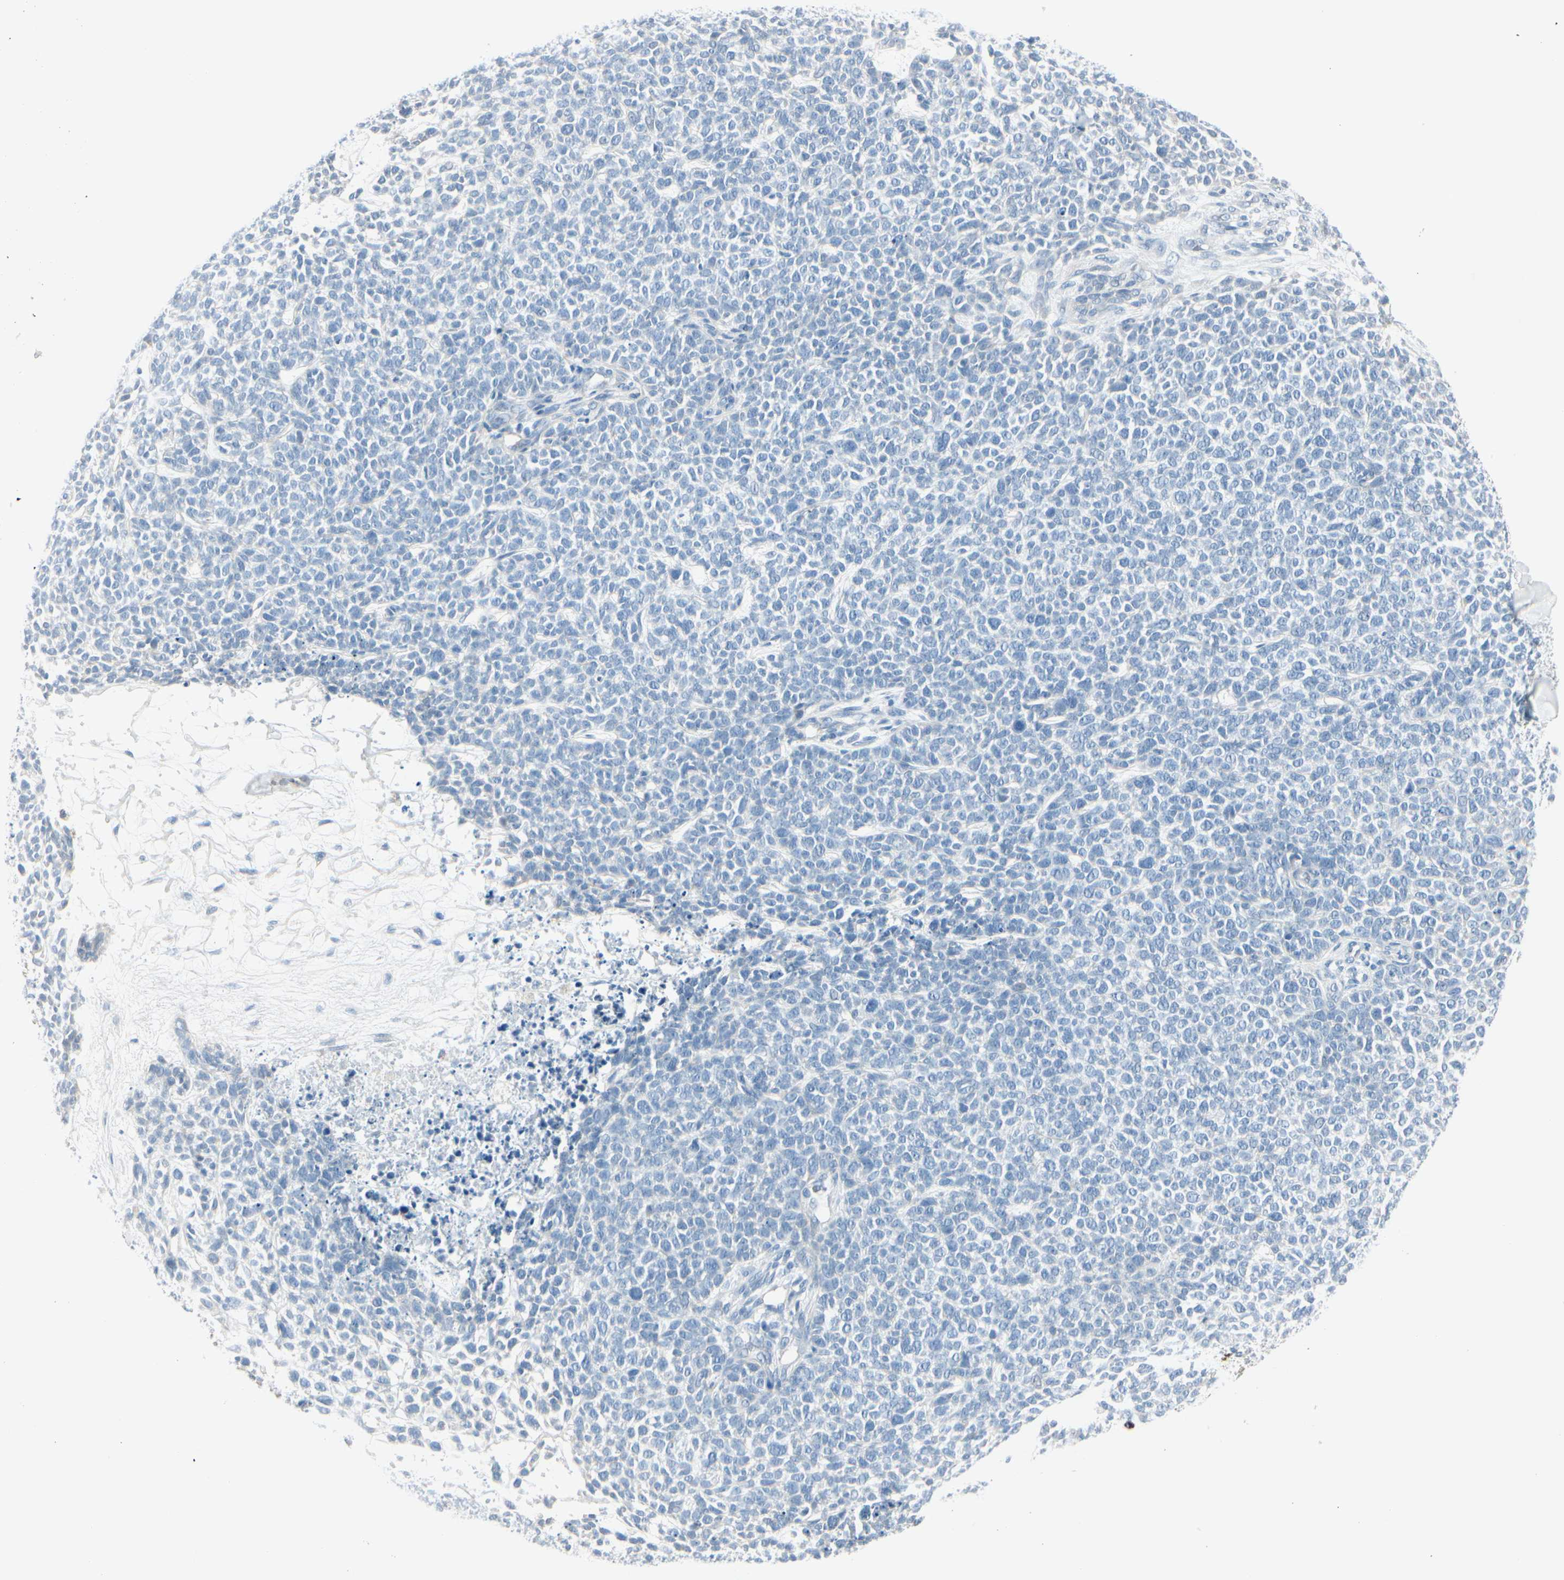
{"staining": {"intensity": "negative", "quantity": "none", "location": "none"}, "tissue": "skin cancer", "cell_type": "Tumor cells", "image_type": "cancer", "snomed": [{"axis": "morphology", "description": "Basal cell carcinoma"}, {"axis": "topography", "description": "Skin"}], "caption": "An IHC photomicrograph of basal cell carcinoma (skin) is shown. There is no staining in tumor cells of basal cell carcinoma (skin).", "gene": "CDHR5", "patient": {"sex": "female", "age": 84}}